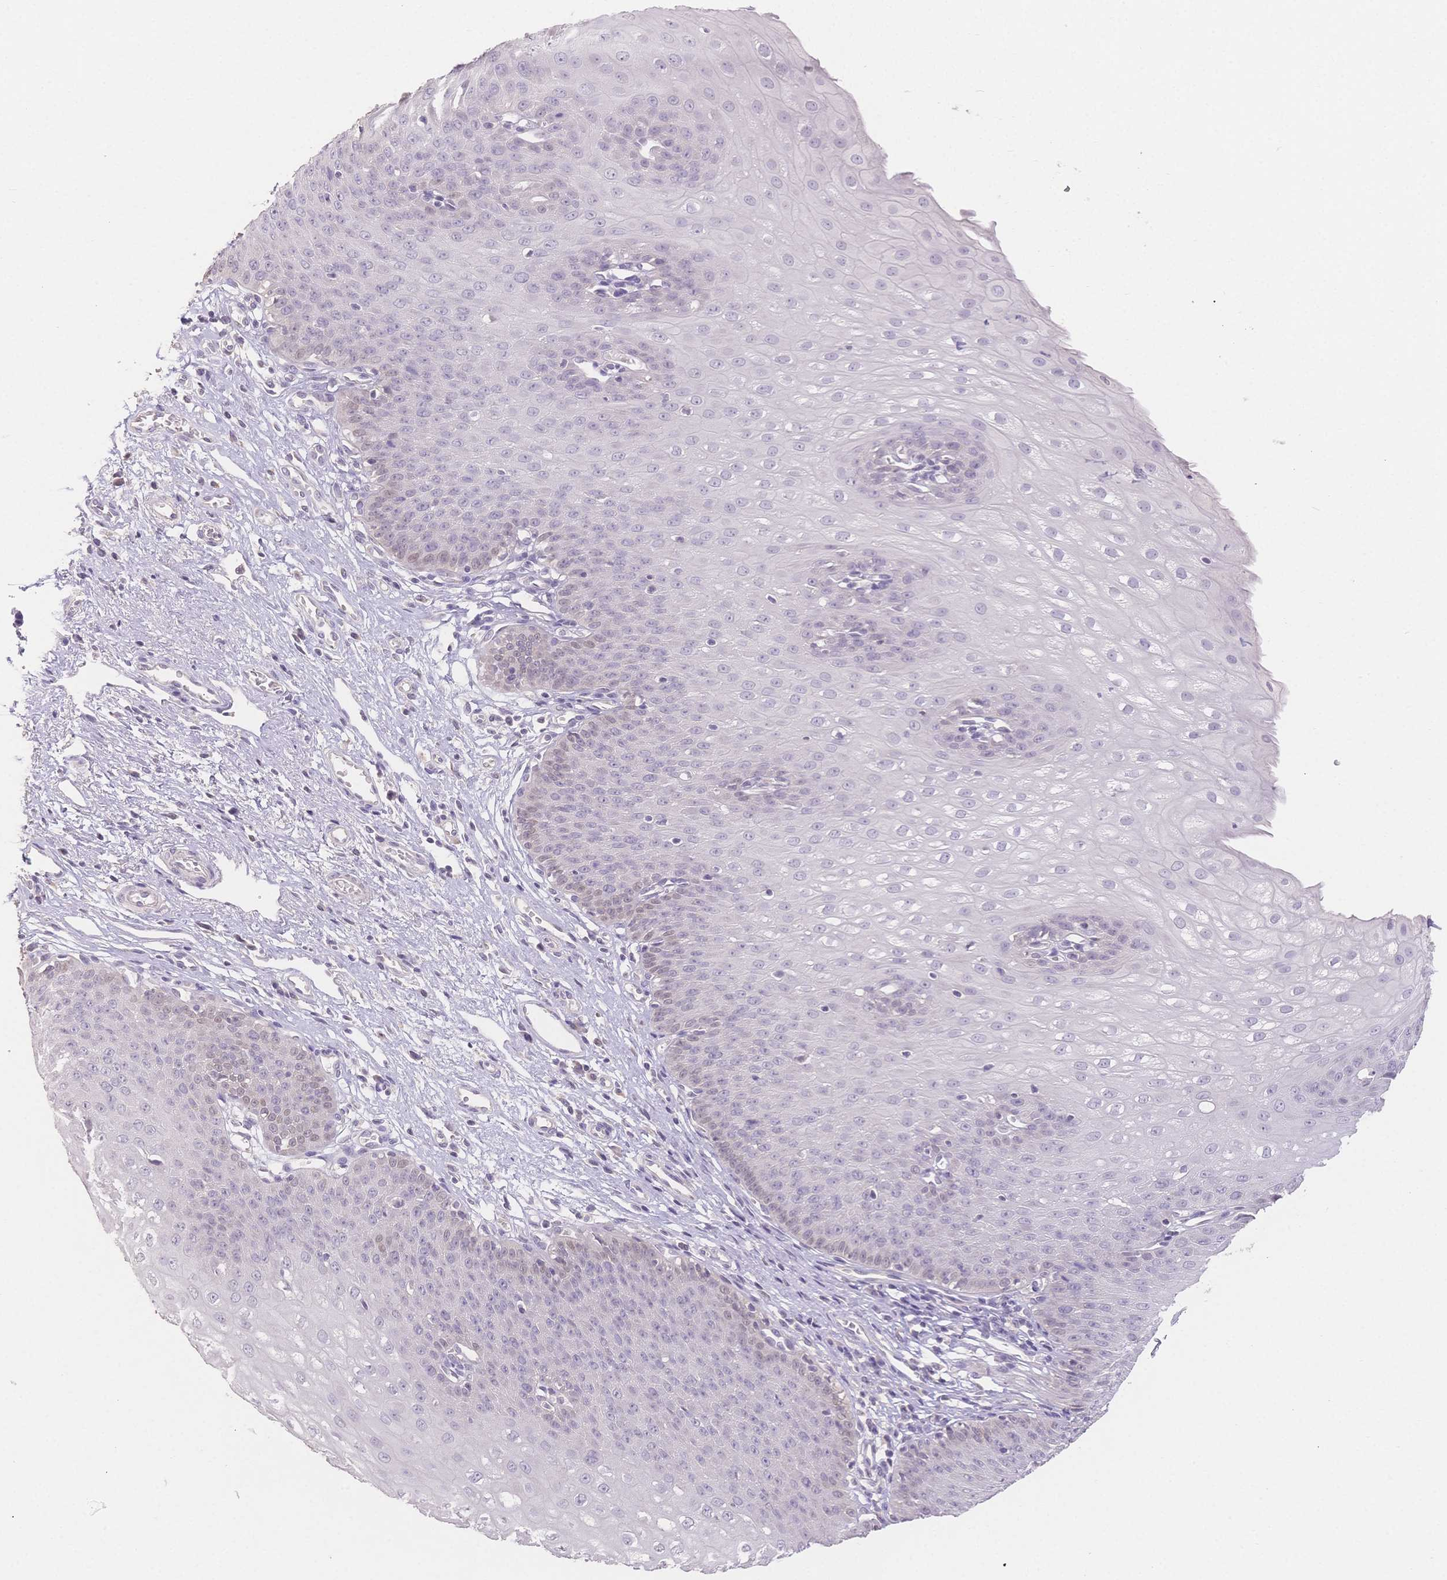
{"staining": {"intensity": "negative", "quantity": "none", "location": "none"}, "tissue": "esophagus", "cell_type": "Squamous epithelial cells", "image_type": "normal", "snomed": [{"axis": "morphology", "description": "Normal tissue, NOS"}, {"axis": "topography", "description": "Esophagus"}], "caption": "A photomicrograph of esophagus stained for a protein reveals no brown staining in squamous epithelial cells.", "gene": "SUV39H2", "patient": {"sex": "male", "age": 71}}